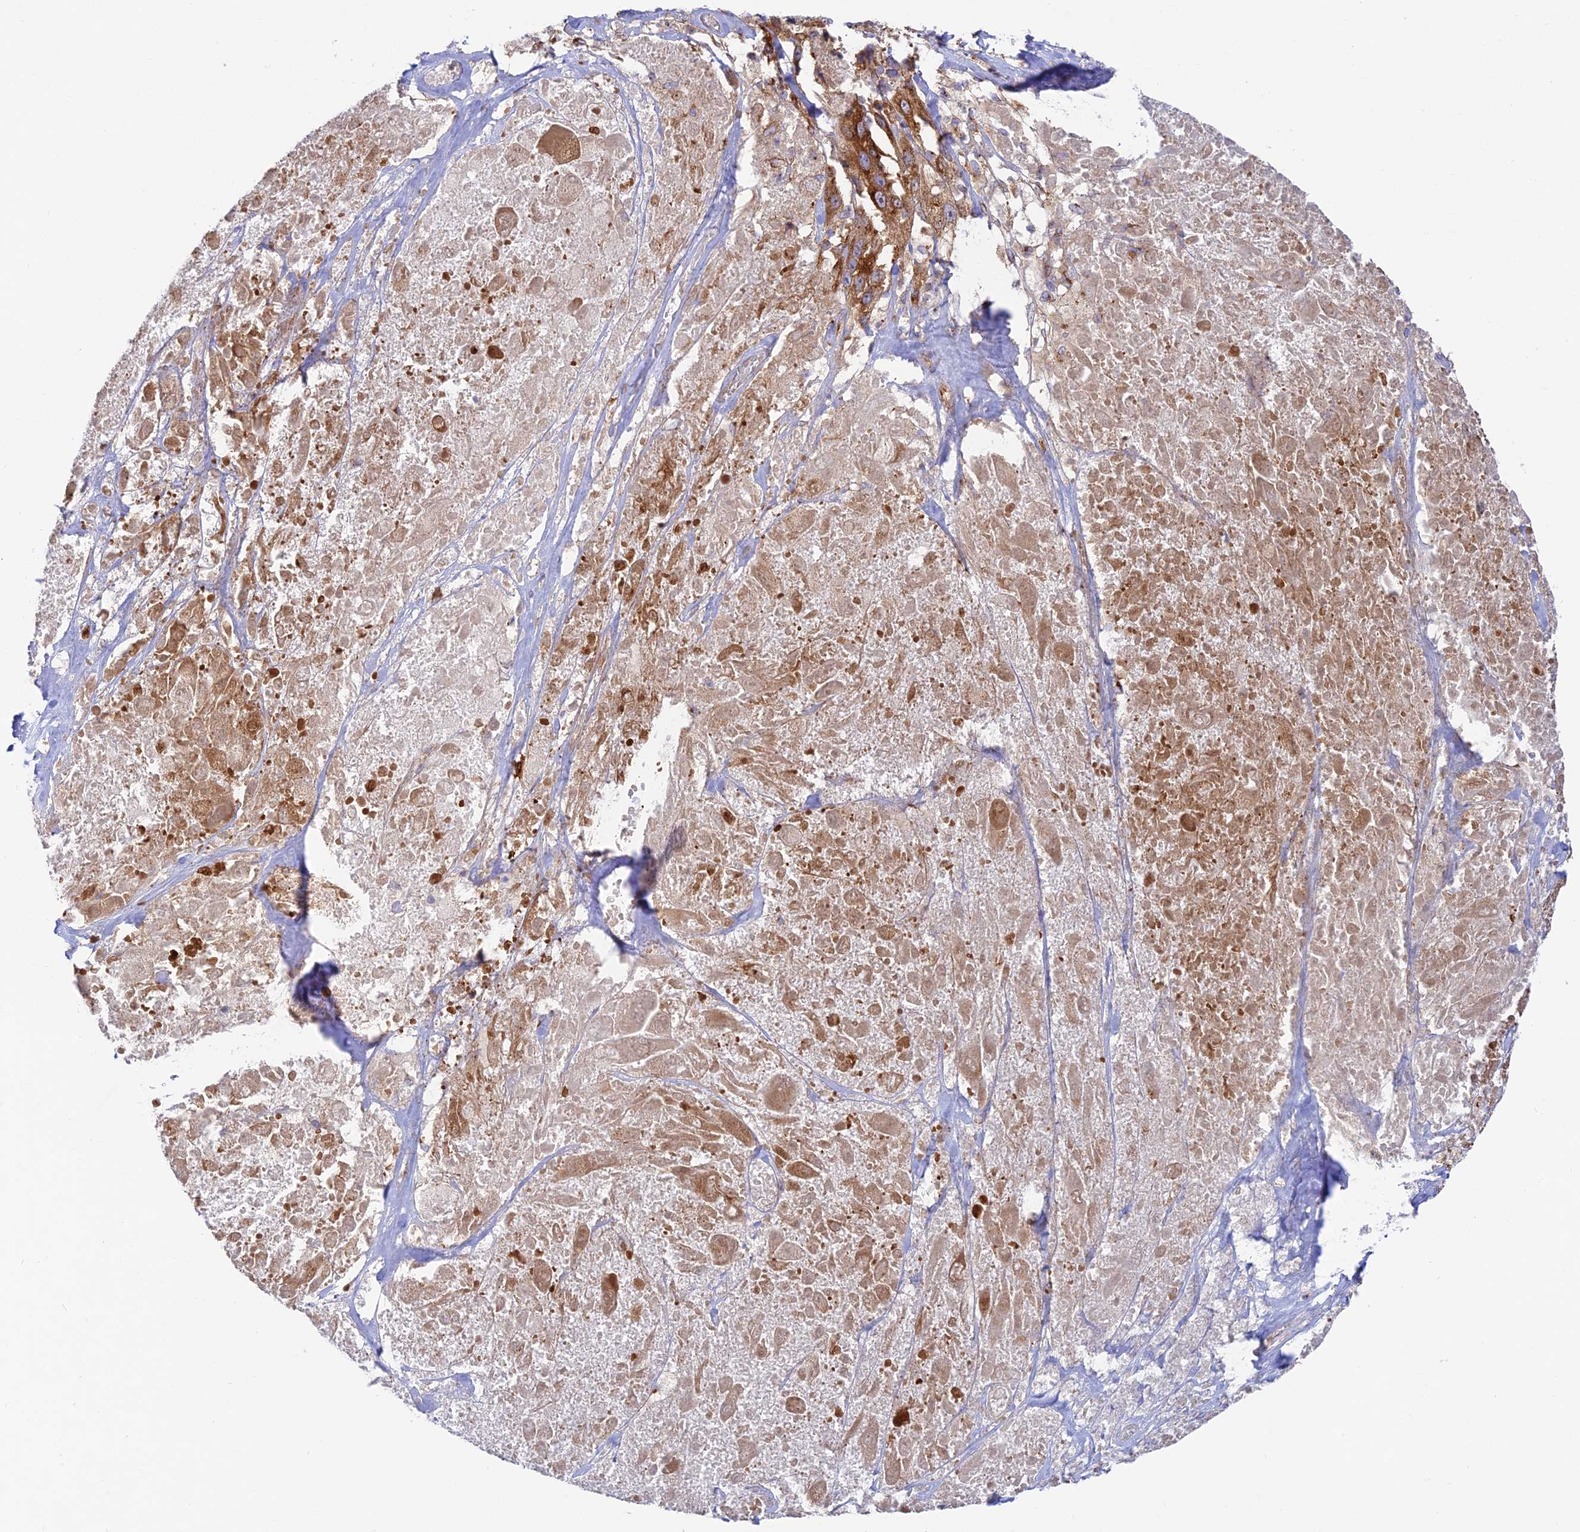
{"staining": {"intensity": "strong", "quantity": ">75%", "location": "cytoplasmic/membranous"}, "tissue": "melanoma", "cell_type": "Tumor cells", "image_type": "cancer", "snomed": [{"axis": "morphology", "description": "Malignant melanoma, Metastatic site"}, {"axis": "topography", "description": "Lymph node"}], "caption": "An IHC micrograph of tumor tissue is shown. Protein staining in brown labels strong cytoplasmic/membranous positivity in melanoma within tumor cells.", "gene": "GOLGA3", "patient": {"sex": "male", "age": 62}}